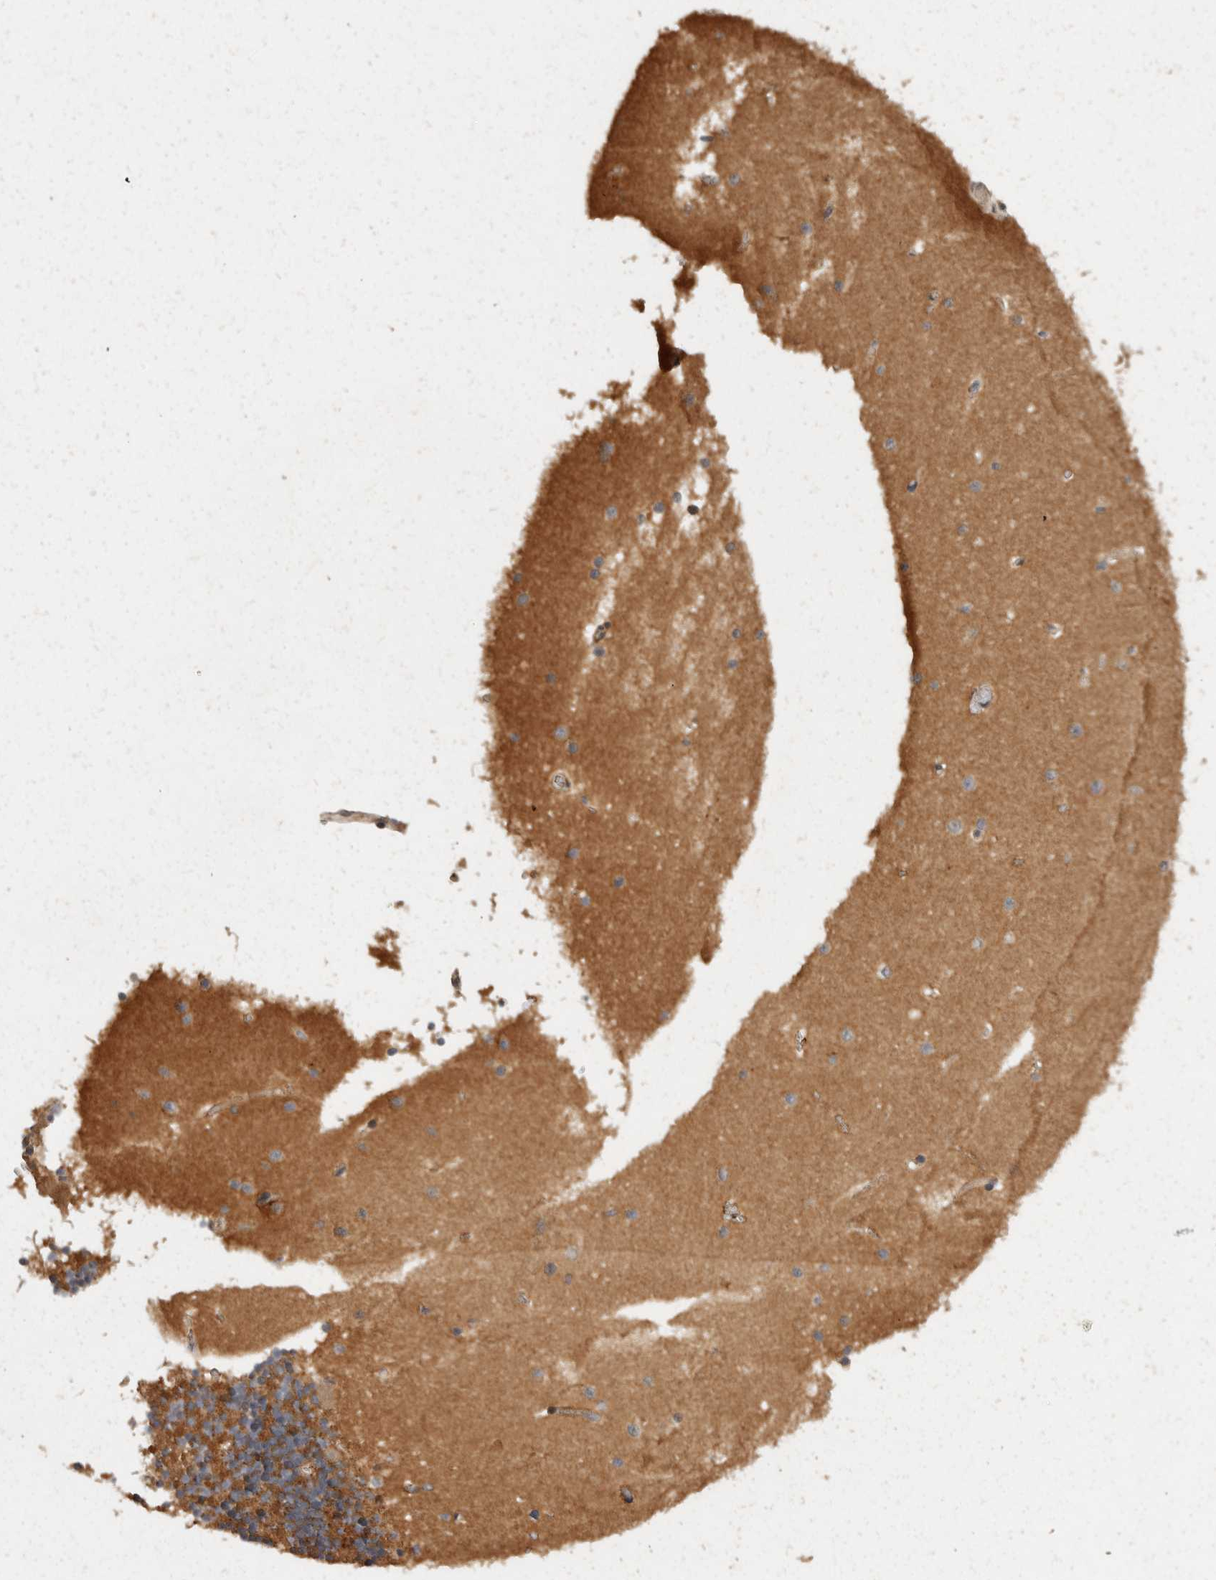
{"staining": {"intensity": "moderate", "quantity": ">75%", "location": "cytoplasmic/membranous"}, "tissue": "cerebellum", "cell_type": "Cells in granular layer", "image_type": "normal", "snomed": [{"axis": "morphology", "description": "Normal tissue, NOS"}, {"axis": "topography", "description": "Cerebellum"}], "caption": "Approximately >75% of cells in granular layer in unremarkable human cerebellum reveal moderate cytoplasmic/membranous protein positivity as visualized by brown immunohistochemical staining.", "gene": "SWT1", "patient": {"sex": "male", "age": 37}}